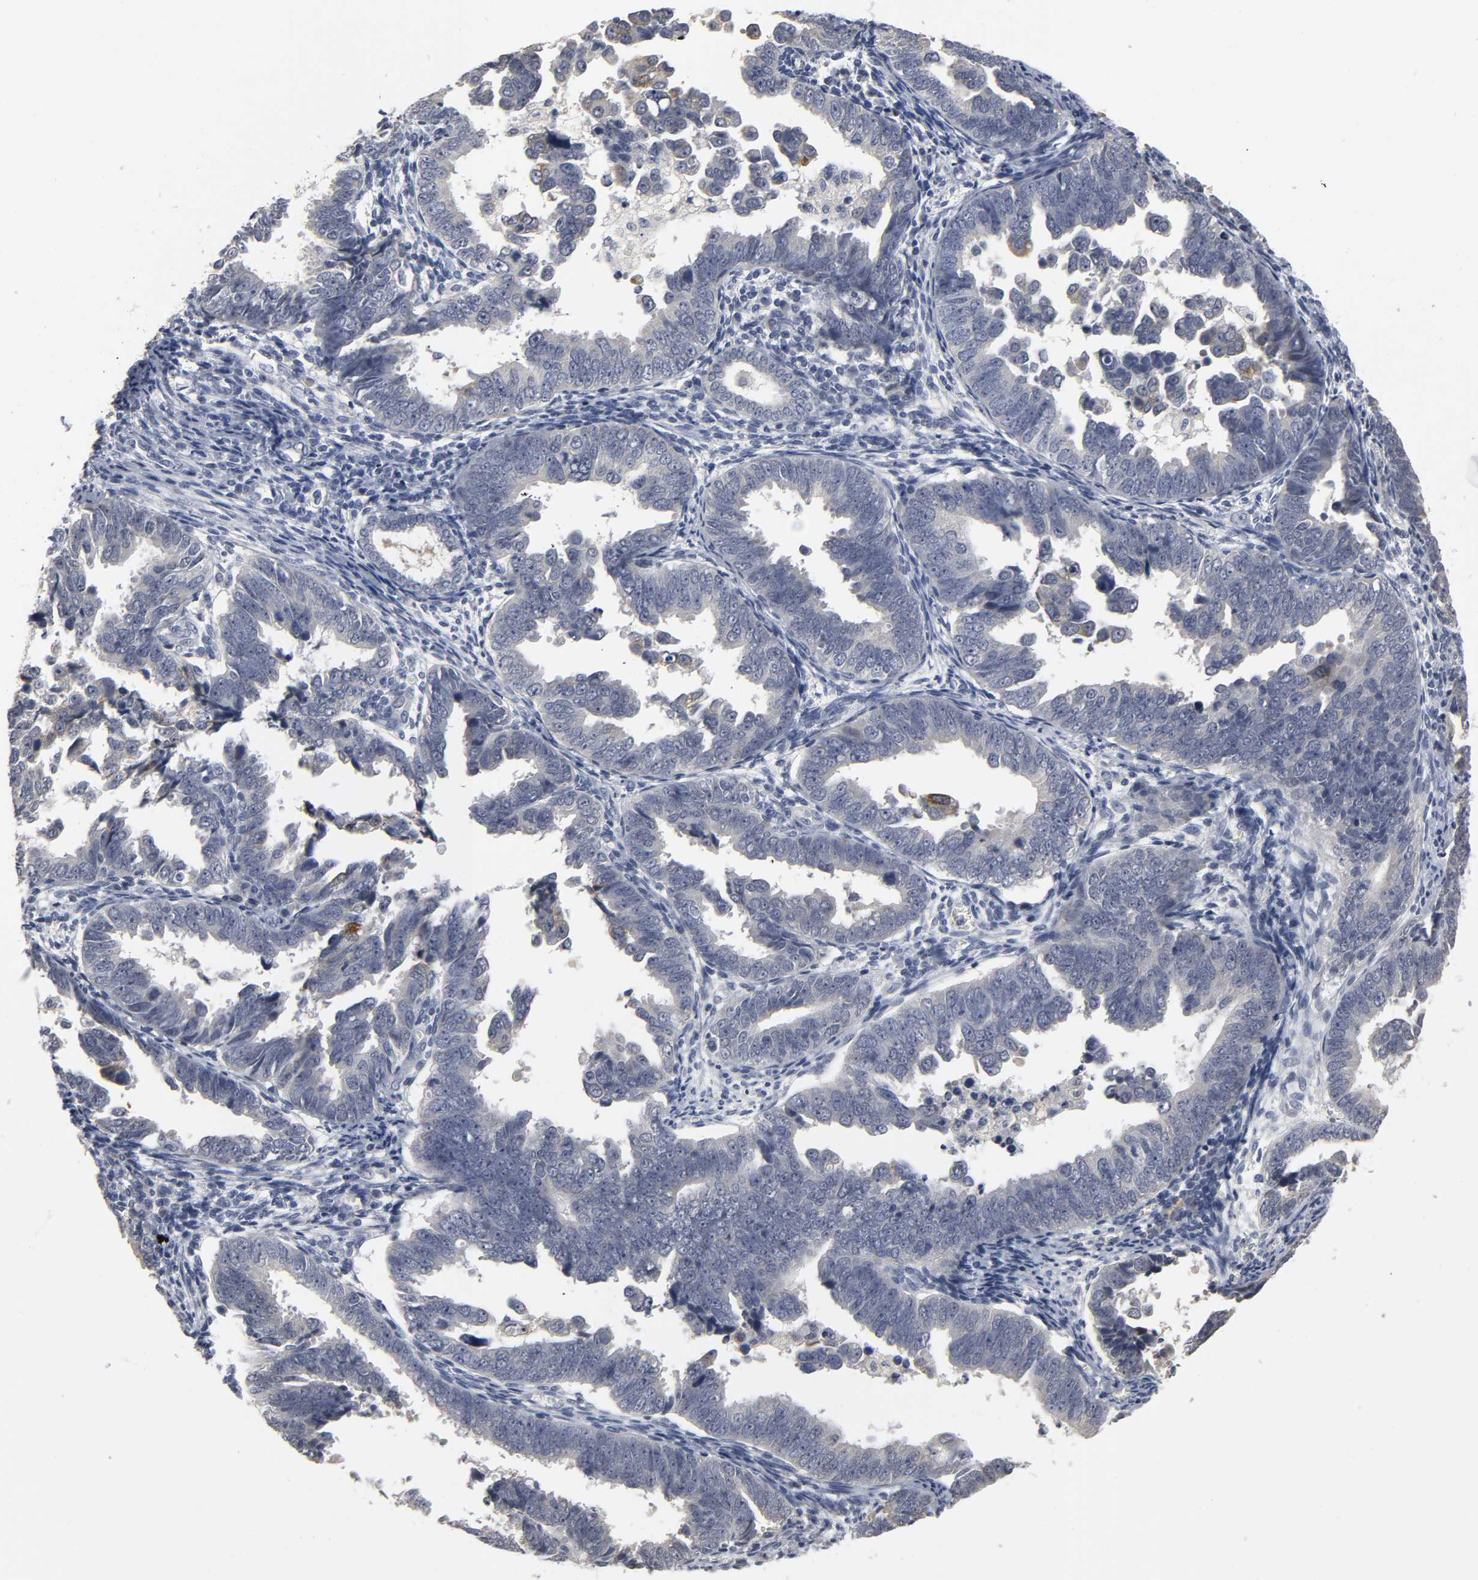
{"staining": {"intensity": "negative", "quantity": "none", "location": "none"}, "tissue": "endometrial cancer", "cell_type": "Tumor cells", "image_type": "cancer", "snomed": [{"axis": "morphology", "description": "Adenocarcinoma, NOS"}, {"axis": "topography", "description": "Endometrium"}], "caption": "Tumor cells show no significant protein staining in endometrial adenocarcinoma.", "gene": "TCAP", "patient": {"sex": "female", "age": 75}}